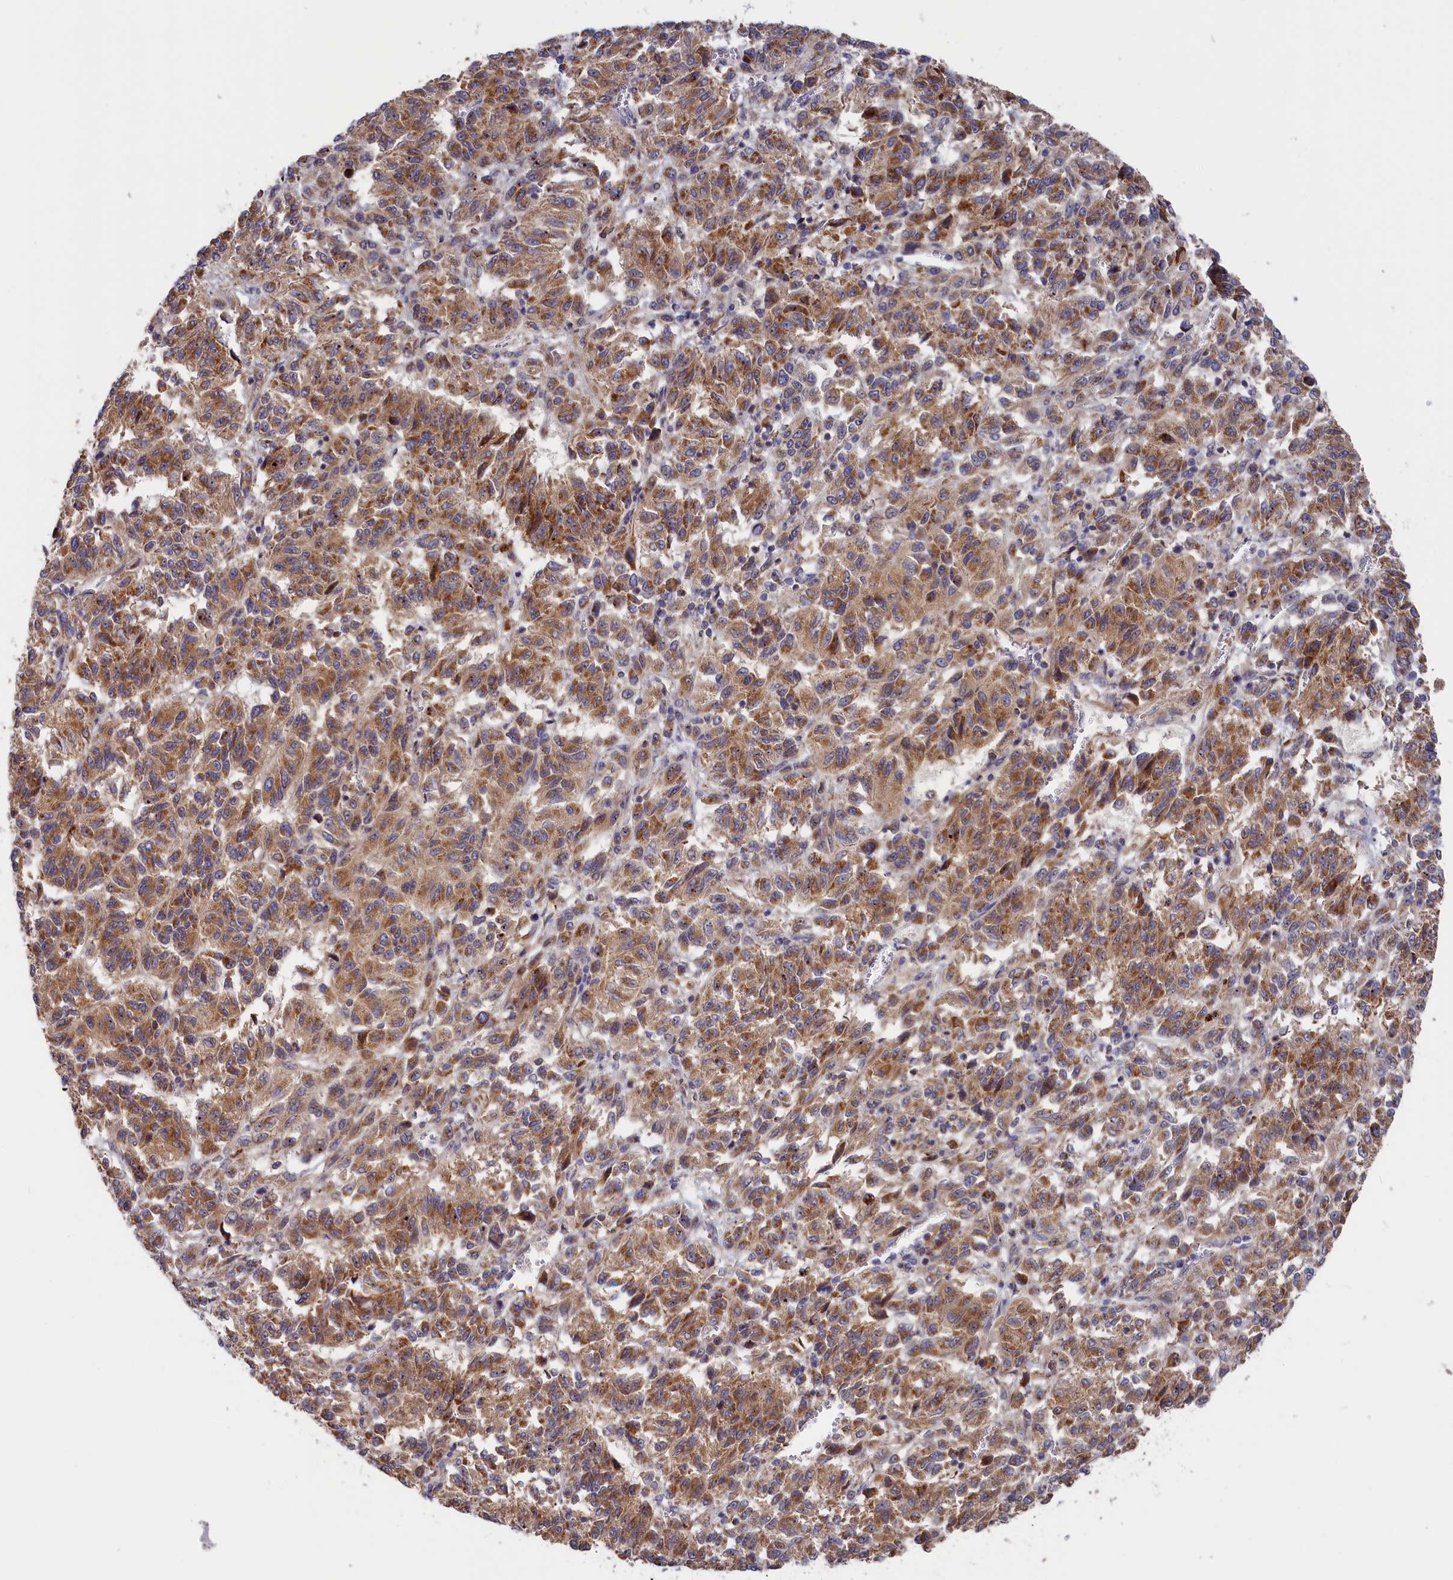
{"staining": {"intensity": "moderate", "quantity": ">75%", "location": "cytoplasmic/membranous"}, "tissue": "melanoma", "cell_type": "Tumor cells", "image_type": "cancer", "snomed": [{"axis": "morphology", "description": "Malignant melanoma, Metastatic site"}, {"axis": "topography", "description": "Lung"}], "caption": "DAB (3,3'-diaminobenzidine) immunohistochemical staining of human malignant melanoma (metastatic site) demonstrates moderate cytoplasmic/membranous protein staining in about >75% of tumor cells.", "gene": "CEP44", "patient": {"sex": "male", "age": 64}}